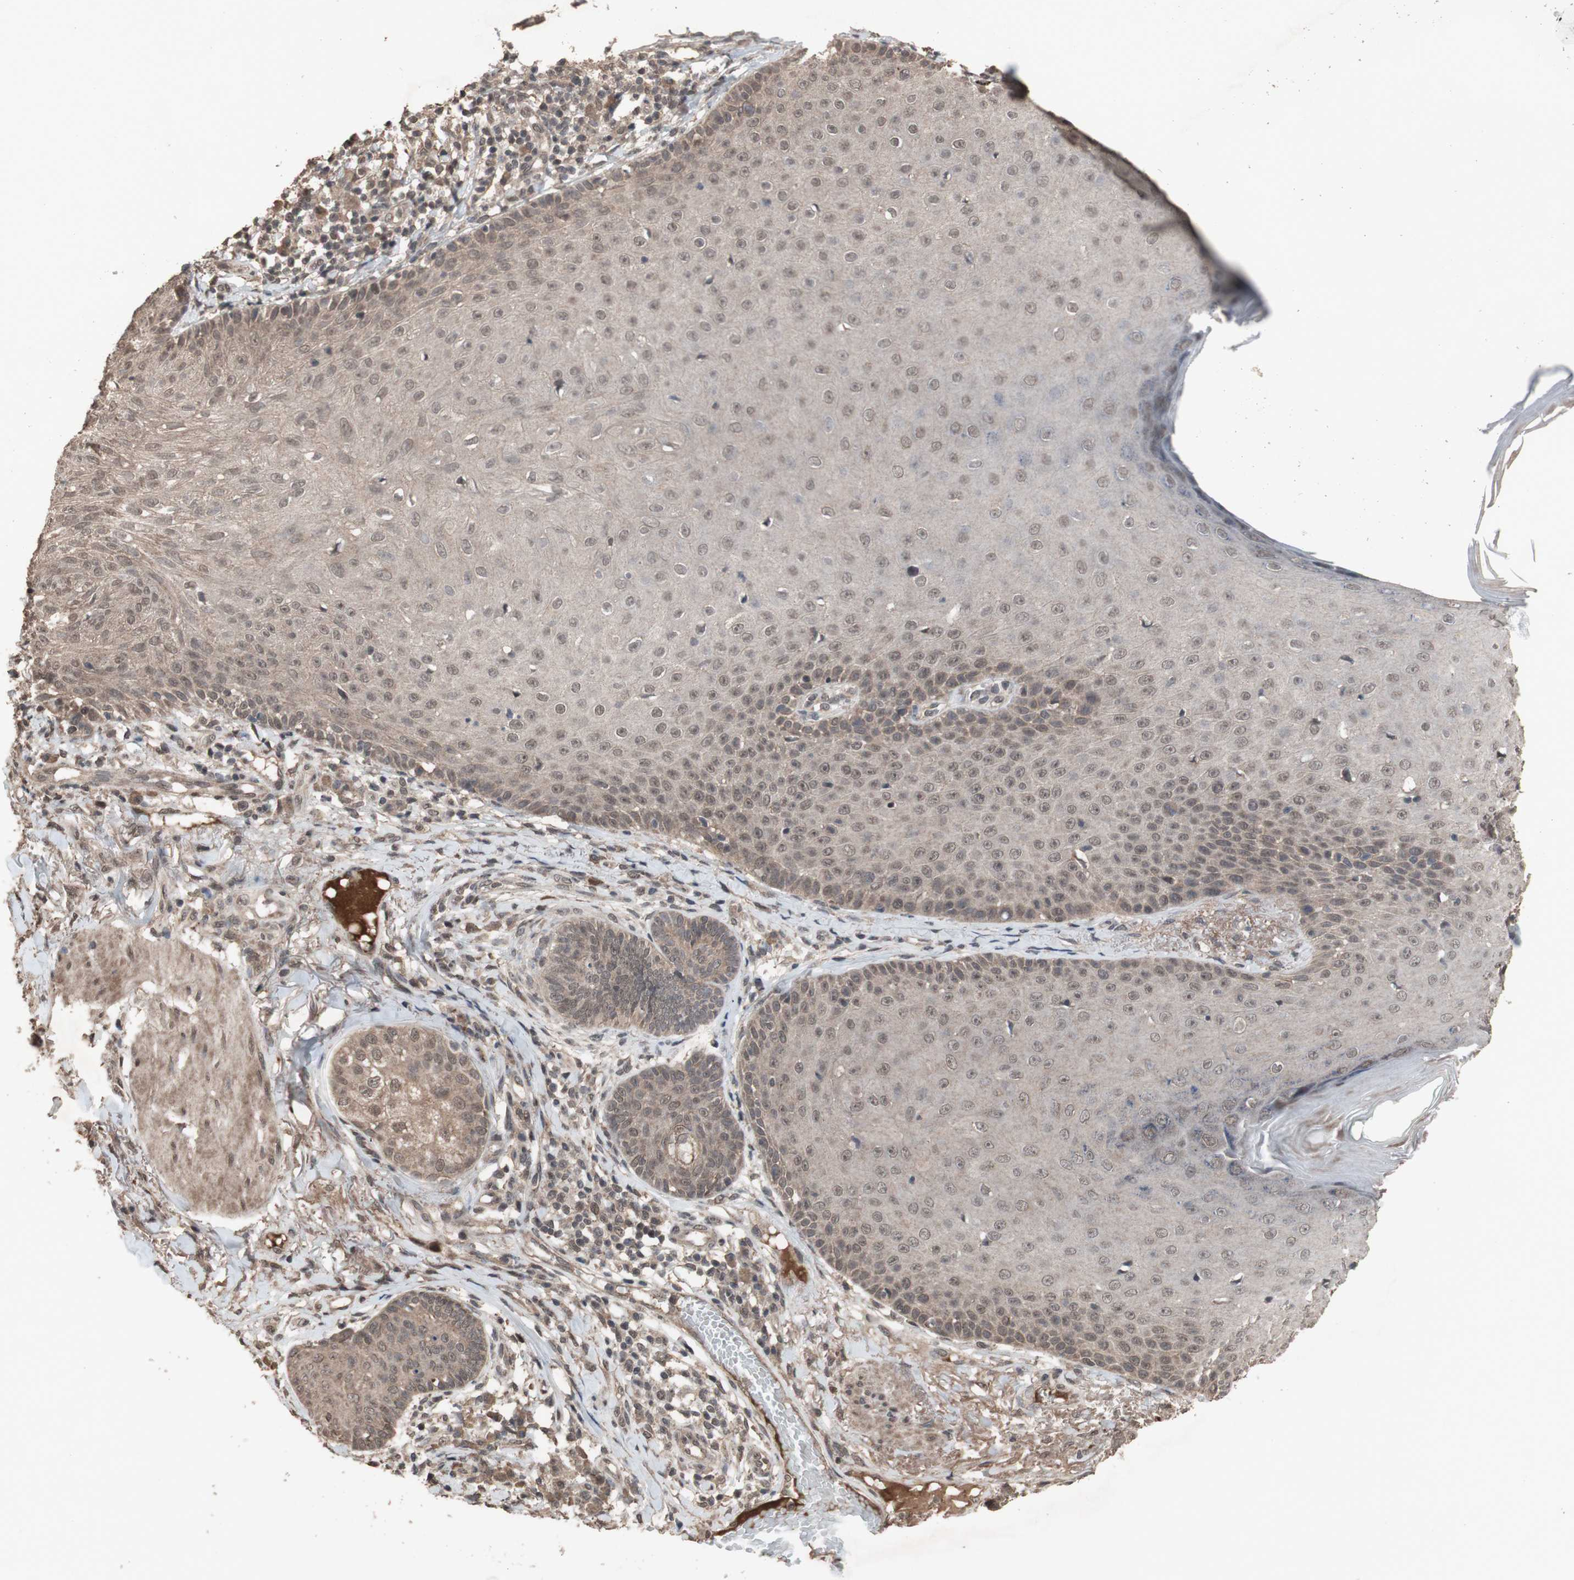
{"staining": {"intensity": "moderate", "quantity": ">75%", "location": "cytoplasmic/membranous"}, "tissue": "skin cancer", "cell_type": "Tumor cells", "image_type": "cancer", "snomed": [{"axis": "morphology", "description": "Normal tissue, NOS"}, {"axis": "morphology", "description": "Basal cell carcinoma"}, {"axis": "topography", "description": "Skin"}], "caption": "Skin cancer (basal cell carcinoma) stained for a protein (brown) shows moderate cytoplasmic/membranous positive staining in approximately >75% of tumor cells.", "gene": "KANSL1", "patient": {"sex": "male", "age": 52}}